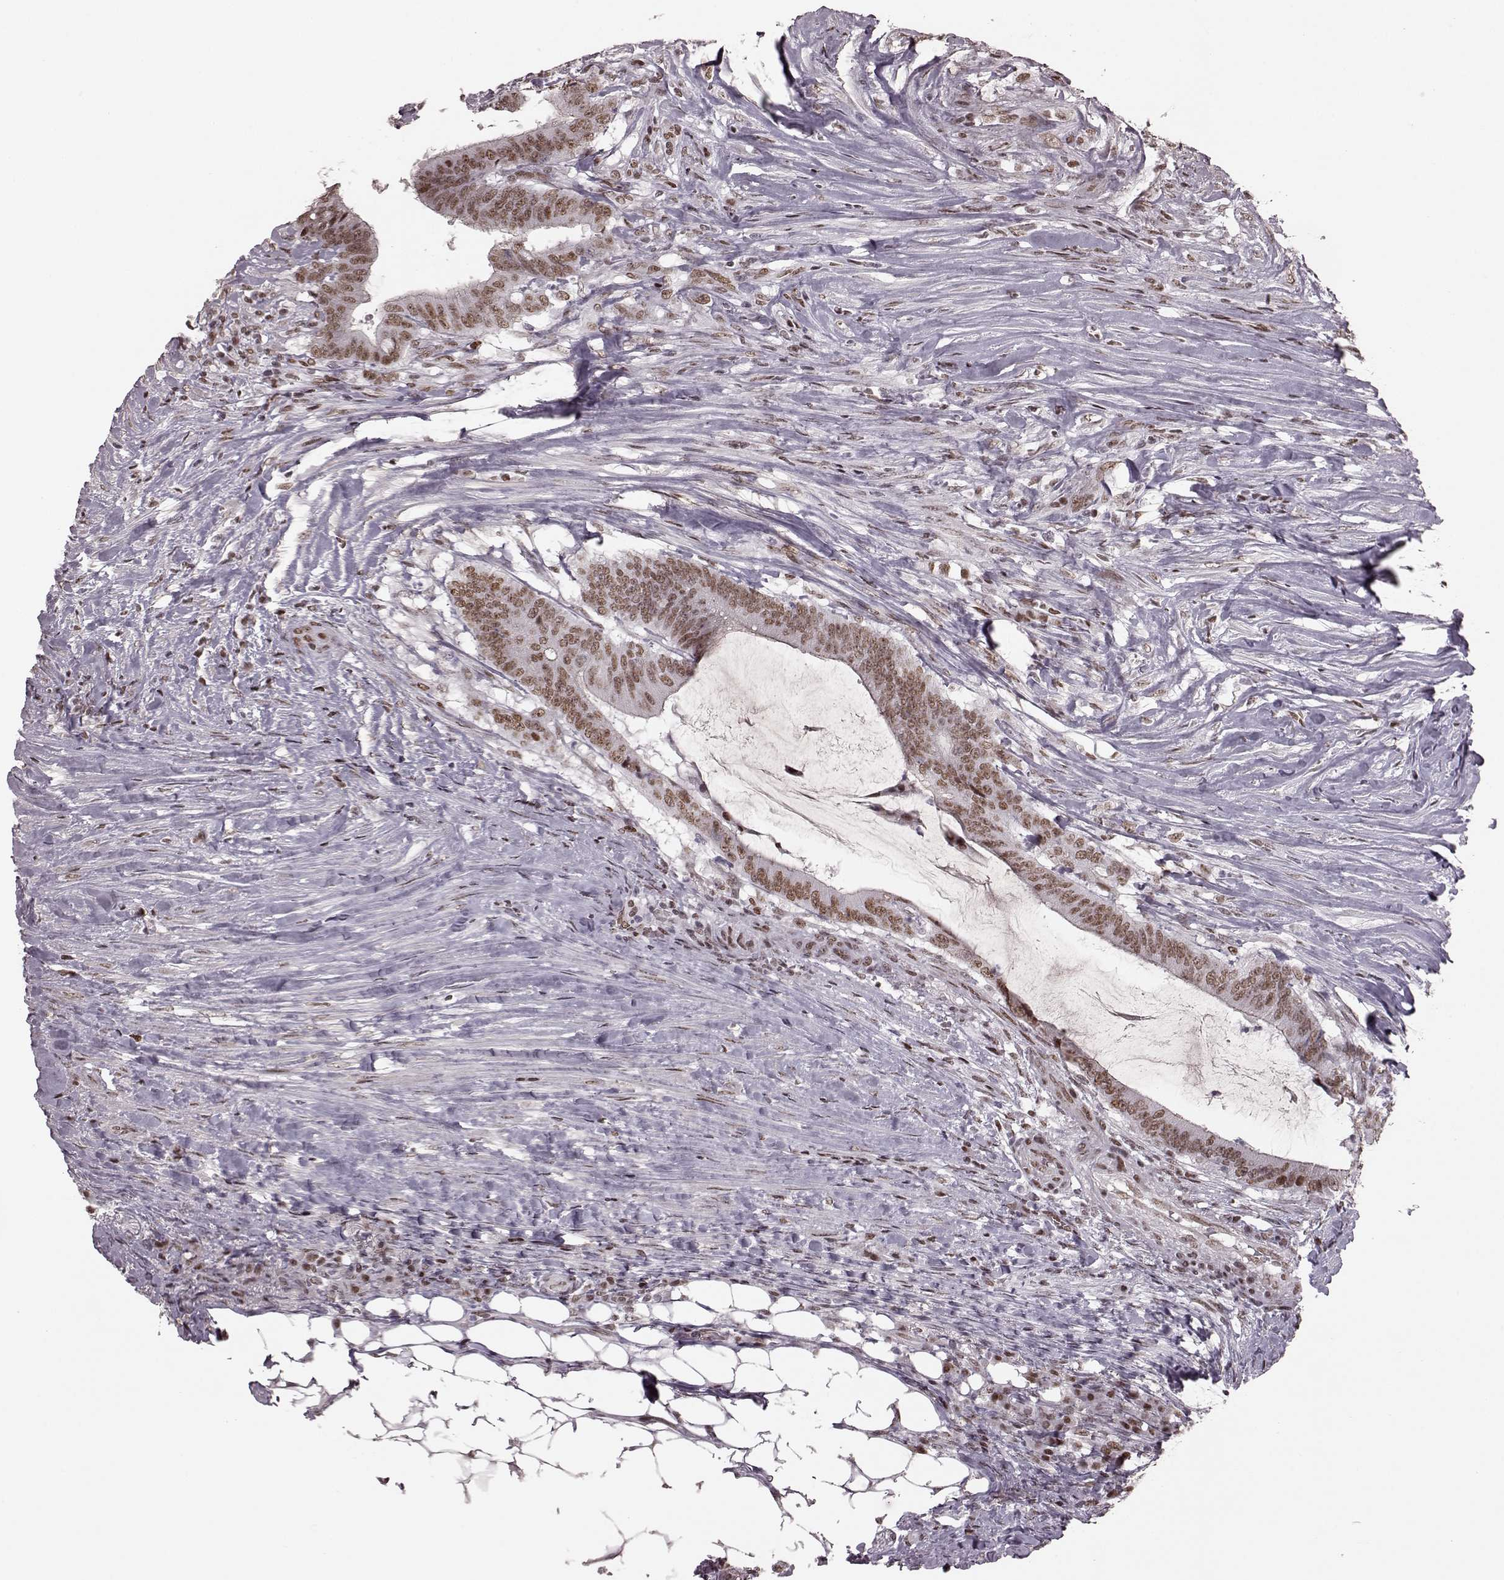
{"staining": {"intensity": "moderate", "quantity": ">75%", "location": "nuclear"}, "tissue": "colorectal cancer", "cell_type": "Tumor cells", "image_type": "cancer", "snomed": [{"axis": "morphology", "description": "Adenocarcinoma, NOS"}, {"axis": "topography", "description": "Colon"}], "caption": "A histopathology image showing moderate nuclear positivity in approximately >75% of tumor cells in adenocarcinoma (colorectal), as visualized by brown immunohistochemical staining.", "gene": "NR2C1", "patient": {"sex": "female", "age": 43}}